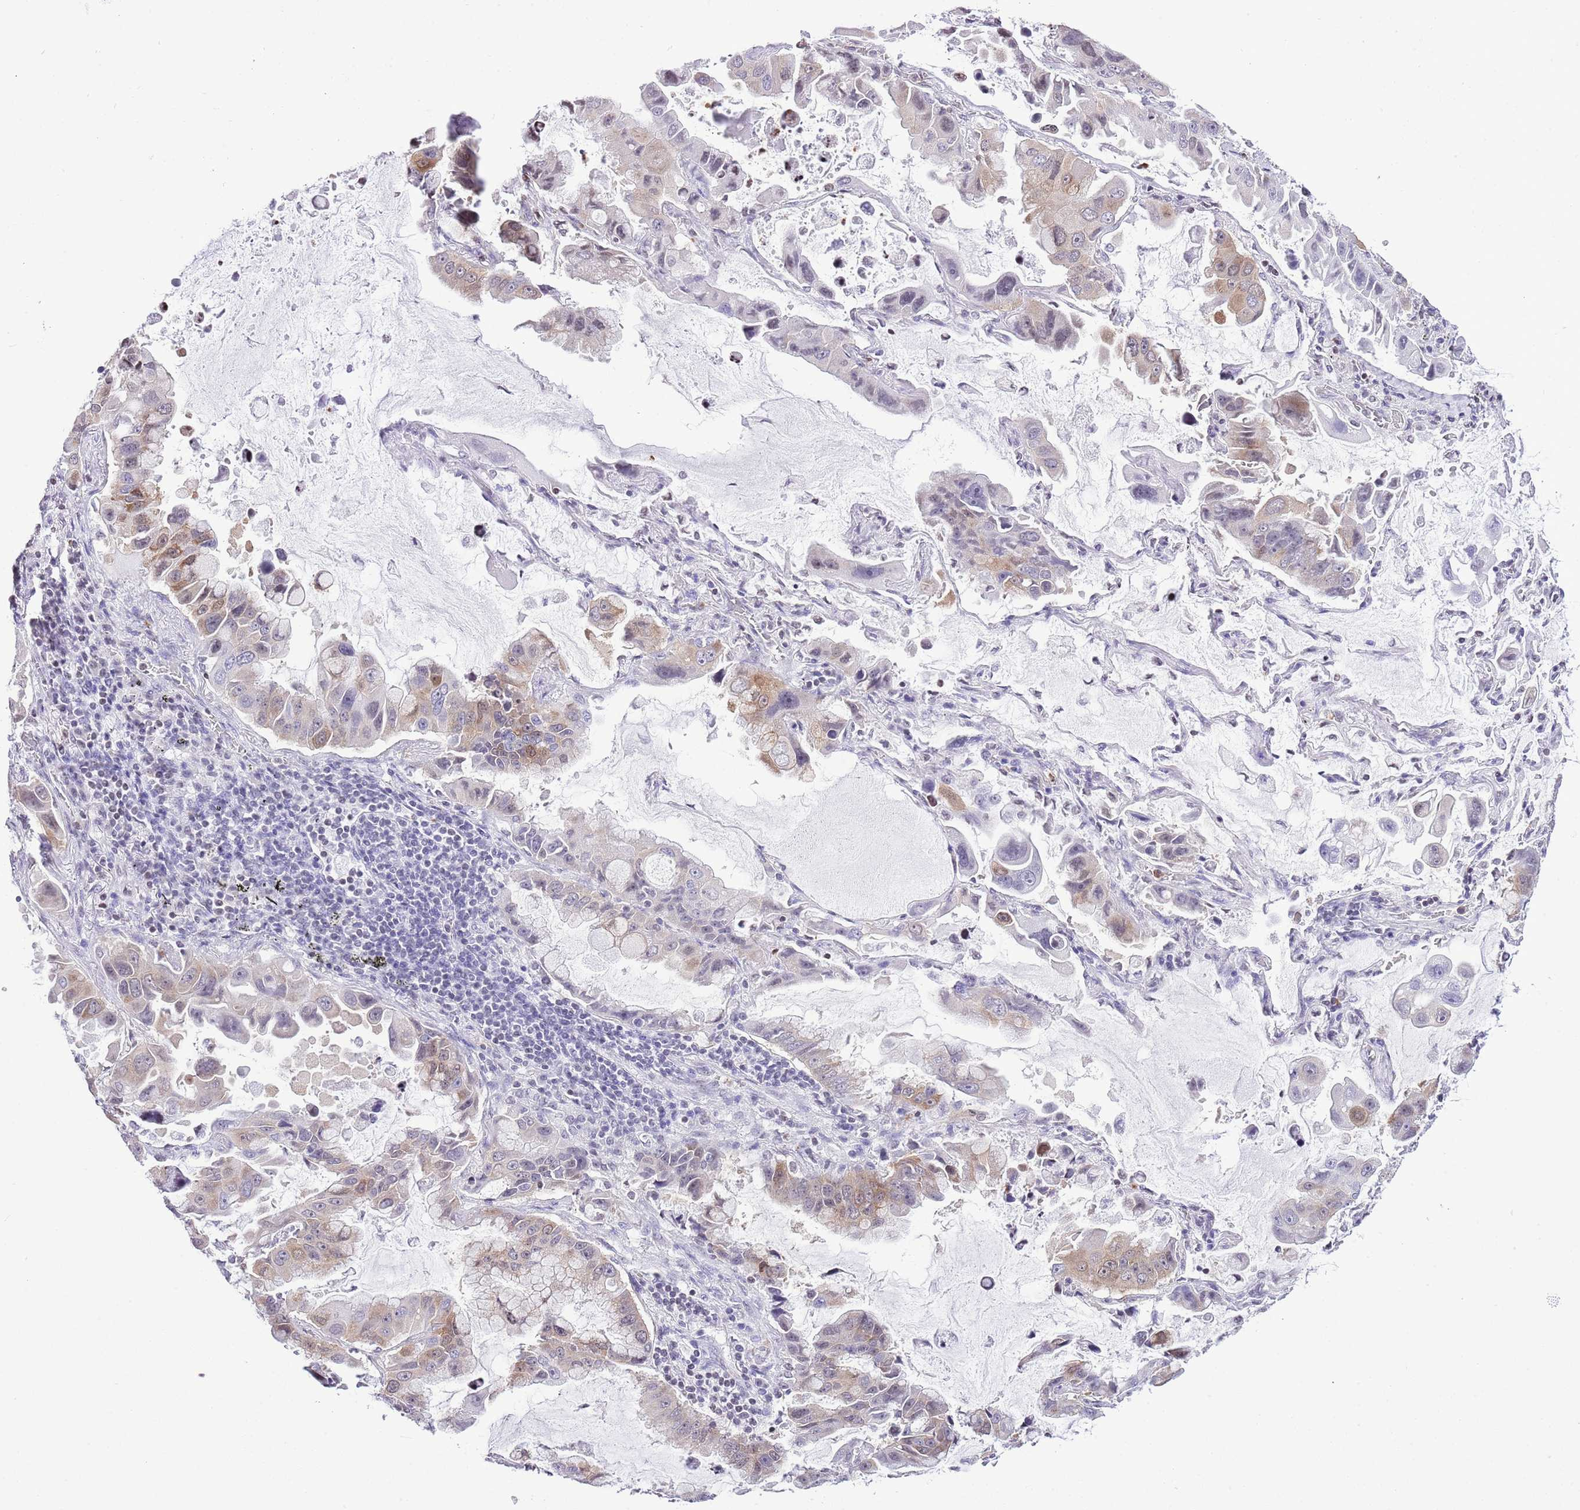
{"staining": {"intensity": "moderate", "quantity": "<25%", "location": "cytoplasmic/membranous"}, "tissue": "lung cancer", "cell_type": "Tumor cells", "image_type": "cancer", "snomed": [{"axis": "morphology", "description": "Adenocarcinoma, NOS"}, {"axis": "topography", "description": "Lung"}], "caption": "Approximately <25% of tumor cells in adenocarcinoma (lung) display moderate cytoplasmic/membranous protein staining as visualized by brown immunohistochemical staining.", "gene": "PRR15", "patient": {"sex": "male", "age": 64}}